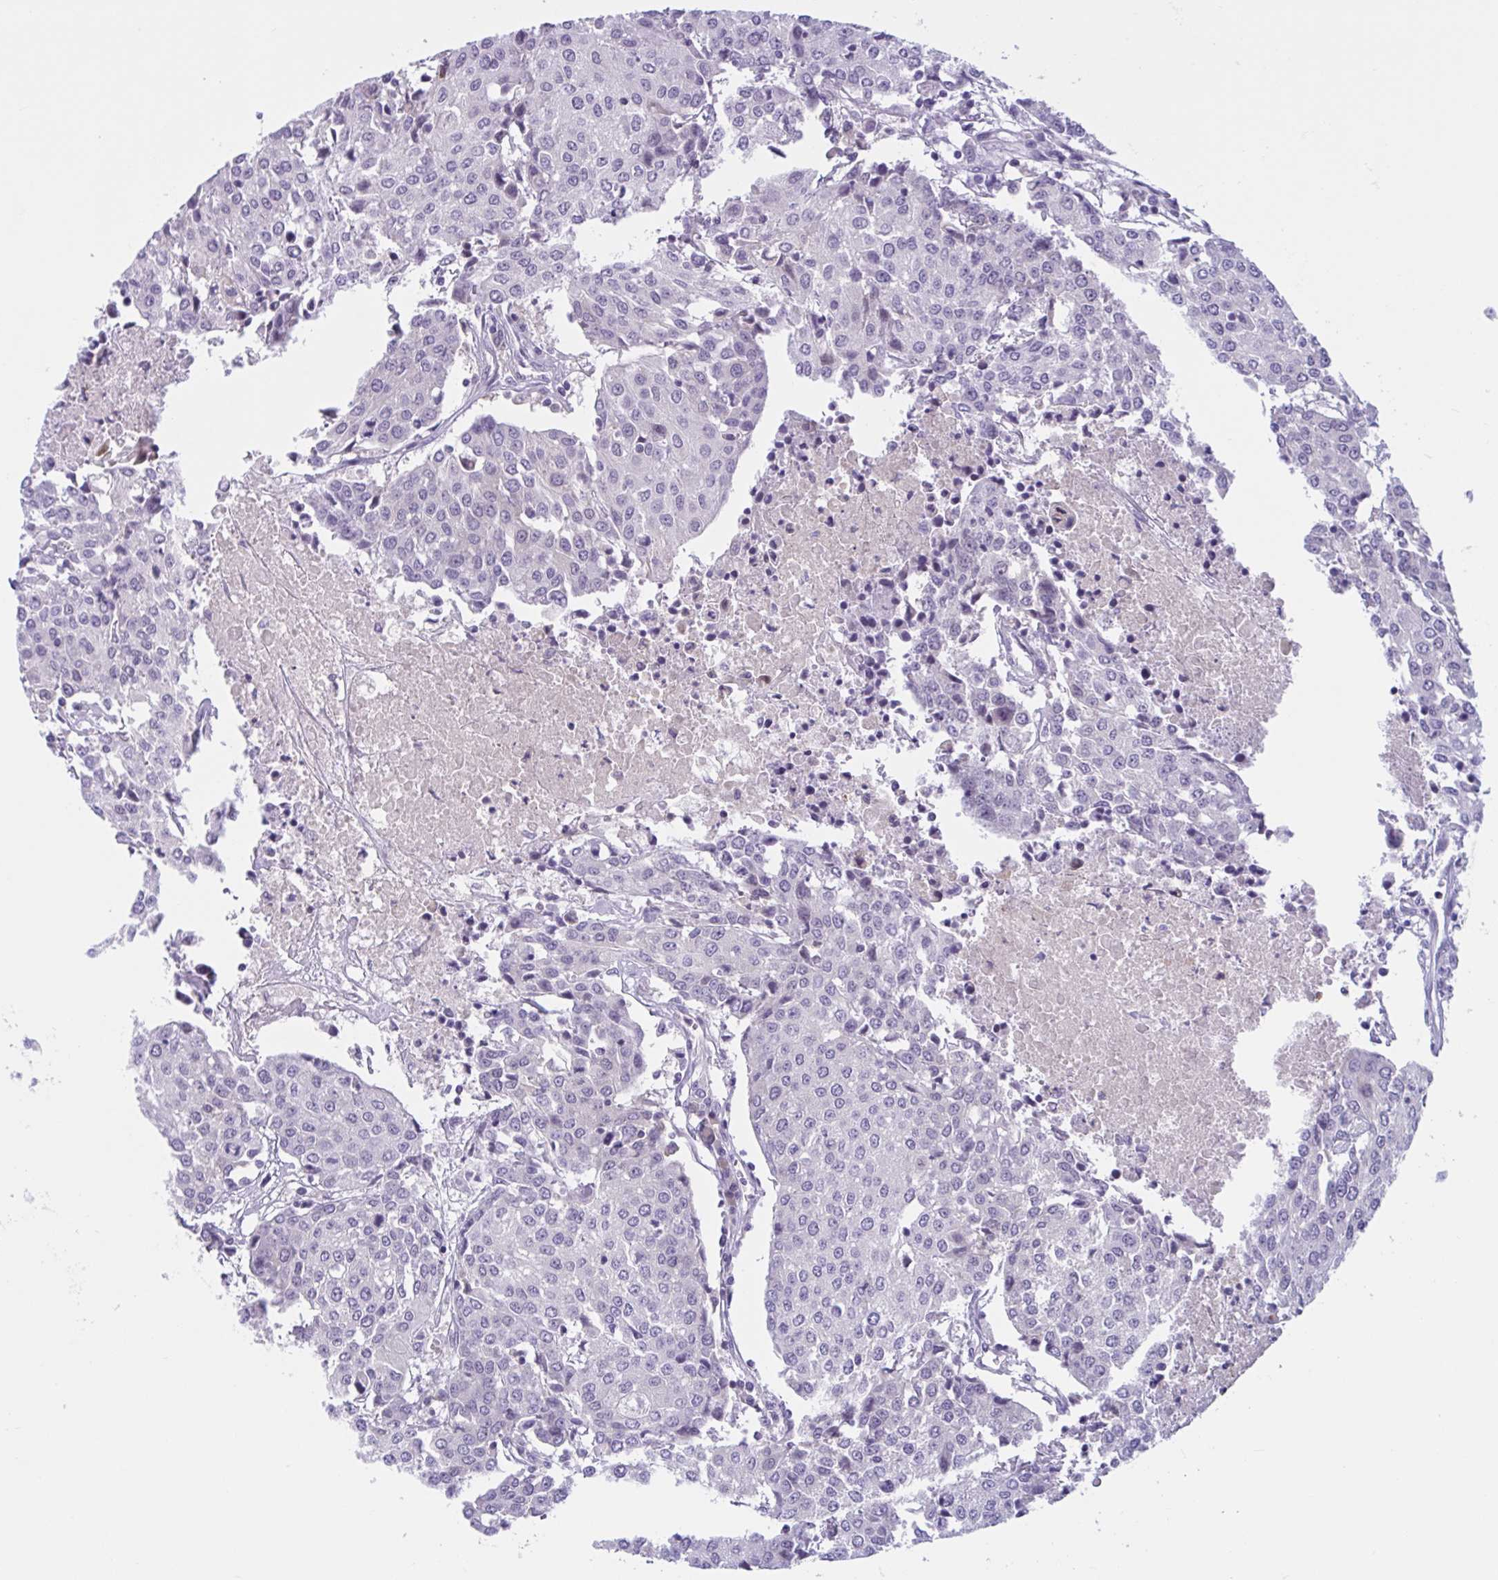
{"staining": {"intensity": "negative", "quantity": "none", "location": "none"}, "tissue": "urothelial cancer", "cell_type": "Tumor cells", "image_type": "cancer", "snomed": [{"axis": "morphology", "description": "Urothelial carcinoma, High grade"}, {"axis": "topography", "description": "Urinary bladder"}], "caption": "High-grade urothelial carcinoma was stained to show a protein in brown. There is no significant staining in tumor cells.", "gene": "WNT9B", "patient": {"sex": "female", "age": 85}}